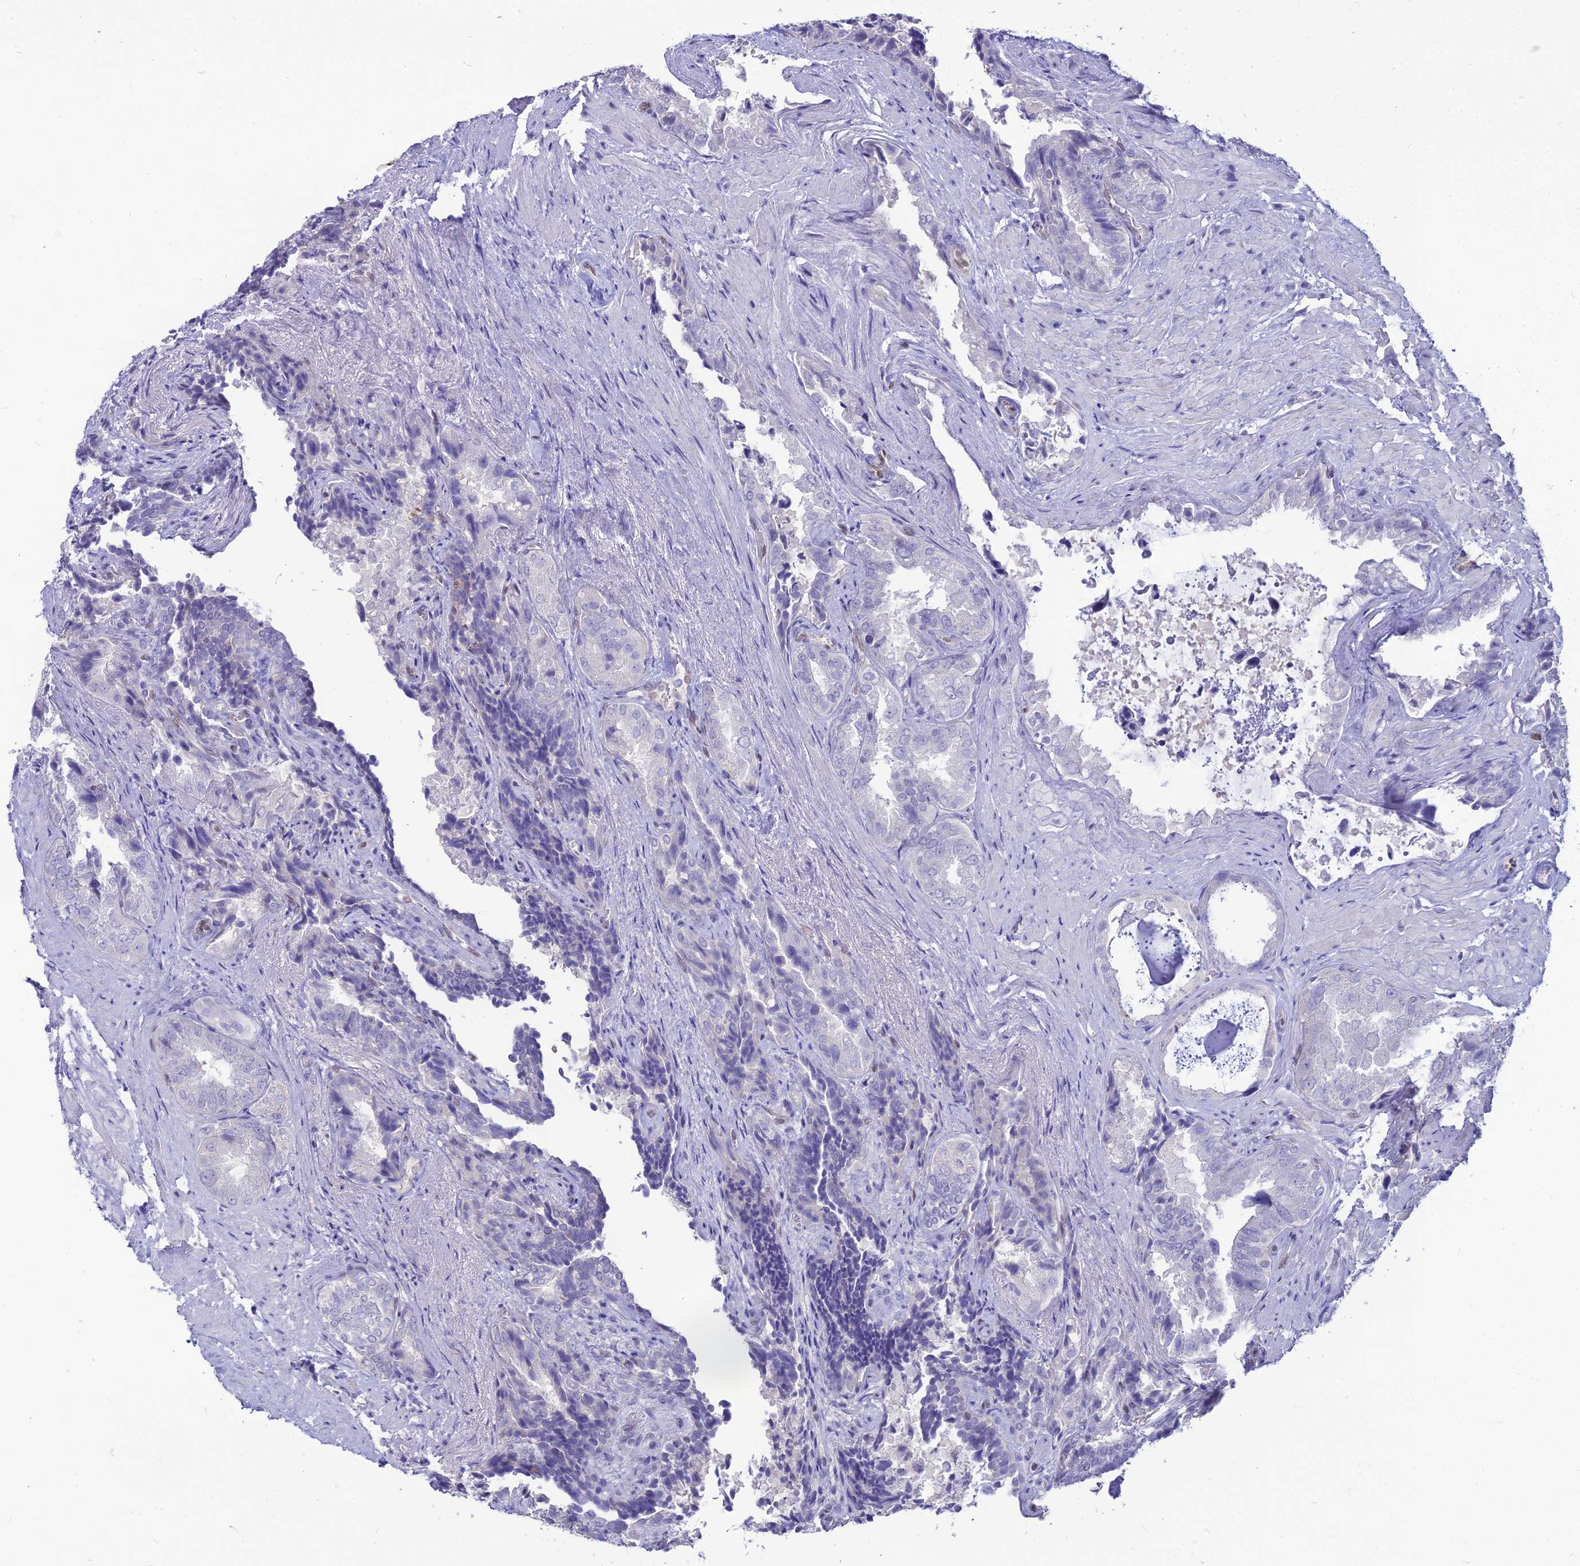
{"staining": {"intensity": "negative", "quantity": "none", "location": "none"}, "tissue": "seminal vesicle", "cell_type": "Glandular cells", "image_type": "normal", "snomed": [{"axis": "morphology", "description": "Normal tissue, NOS"}, {"axis": "topography", "description": "Seminal veicle"}, {"axis": "topography", "description": "Peripheral nerve tissue"}], "caption": "IHC of unremarkable seminal vesicle shows no staining in glandular cells. The staining was performed using DAB to visualize the protein expression in brown, while the nuclei were stained in blue with hematoxylin (Magnification: 20x).", "gene": "NOVA2", "patient": {"sex": "male", "age": 63}}